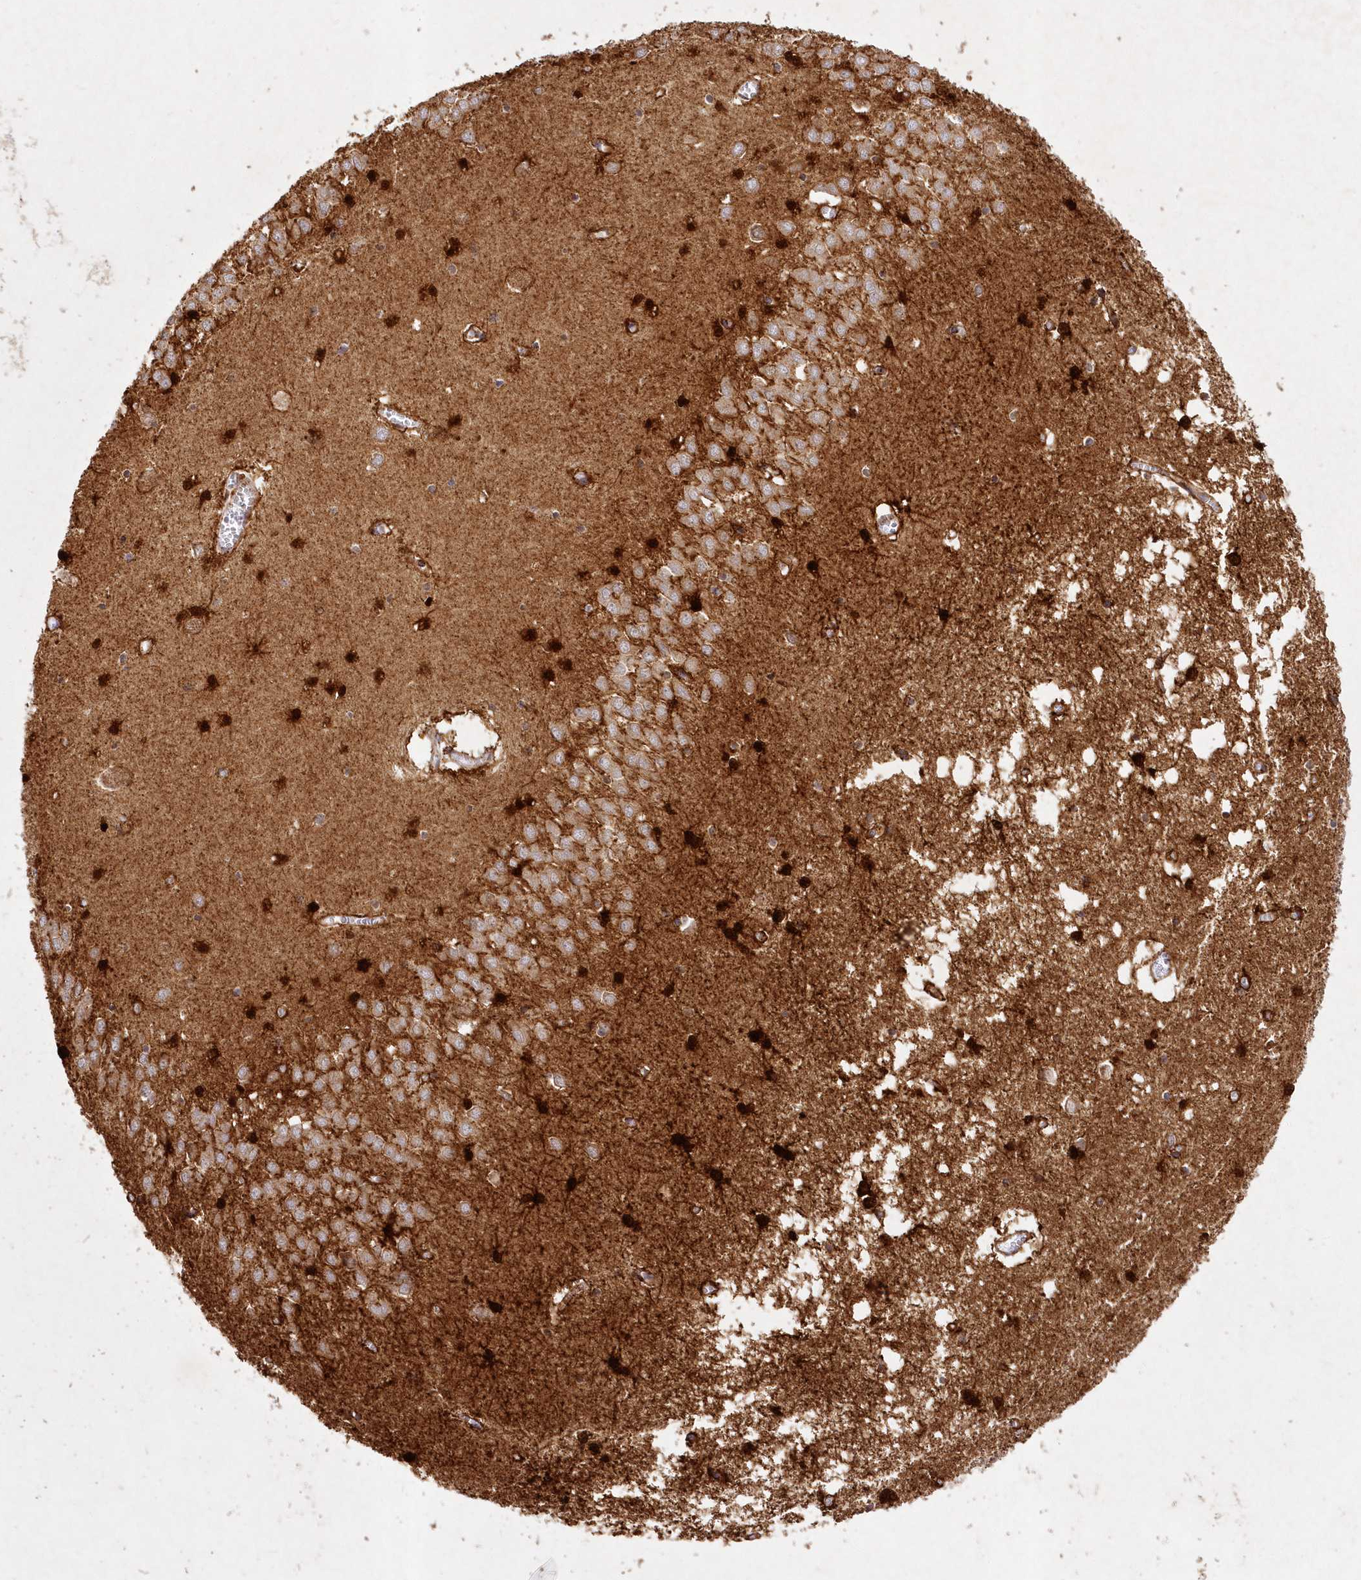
{"staining": {"intensity": "strong", "quantity": ">75%", "location": "cytoplasmic/membranous"}, "tissue": "hippocampus", "cell_type": "Glial cells", "image_type": "normal", "snomed": [{"axis": "morphology", "description": "Normal tissue, NOS"}, {"axis": "topography", "description": "Hippocampus"}], "caption": "Strong cytoplasmic/membranous protein positivity is seen in approximately >75% of glial cells in hippocampus.", "gene": "ASNSD1", "patient": {"sex": "male", "age": 70}}